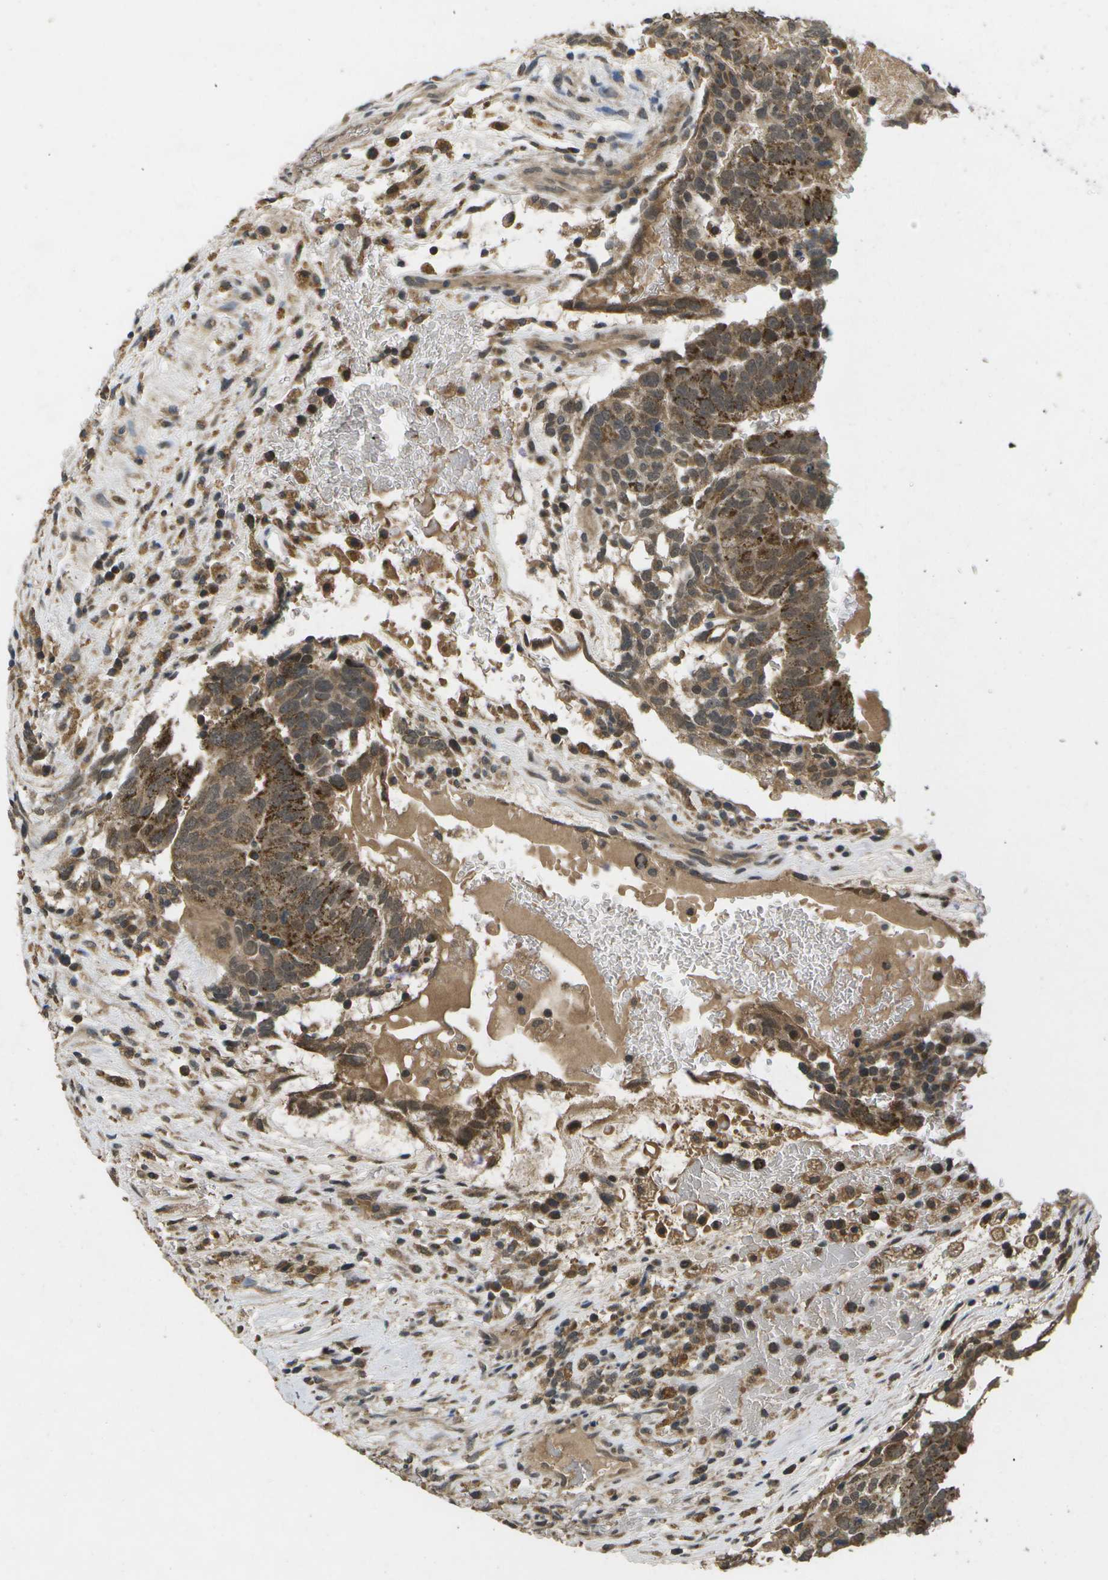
{"staining": {"intensity": "strong", "quantity": ">75%", "location": "cytoplasmic/membranous"}, "tissue": "testis cancer", "cell_type": "Tumor cells", "image_type": "cancer", "snomed": [{"axis": "morphology", "description": "Seminoma, NOS"}, {"axis": "morphology", "description": "Carcinoma, Embryonal, NOS"}, {"axis": "topography", "description": "Testis"}], "caption": "Approximately >75% of tumor cells in human testis embryonal carcinoma show strong cytoplasmic/membranous protein expression as visualized by brown immunohistochemical staining.", "gene": "ALAS1", "patient": {"sex": "male", "age": 52}}